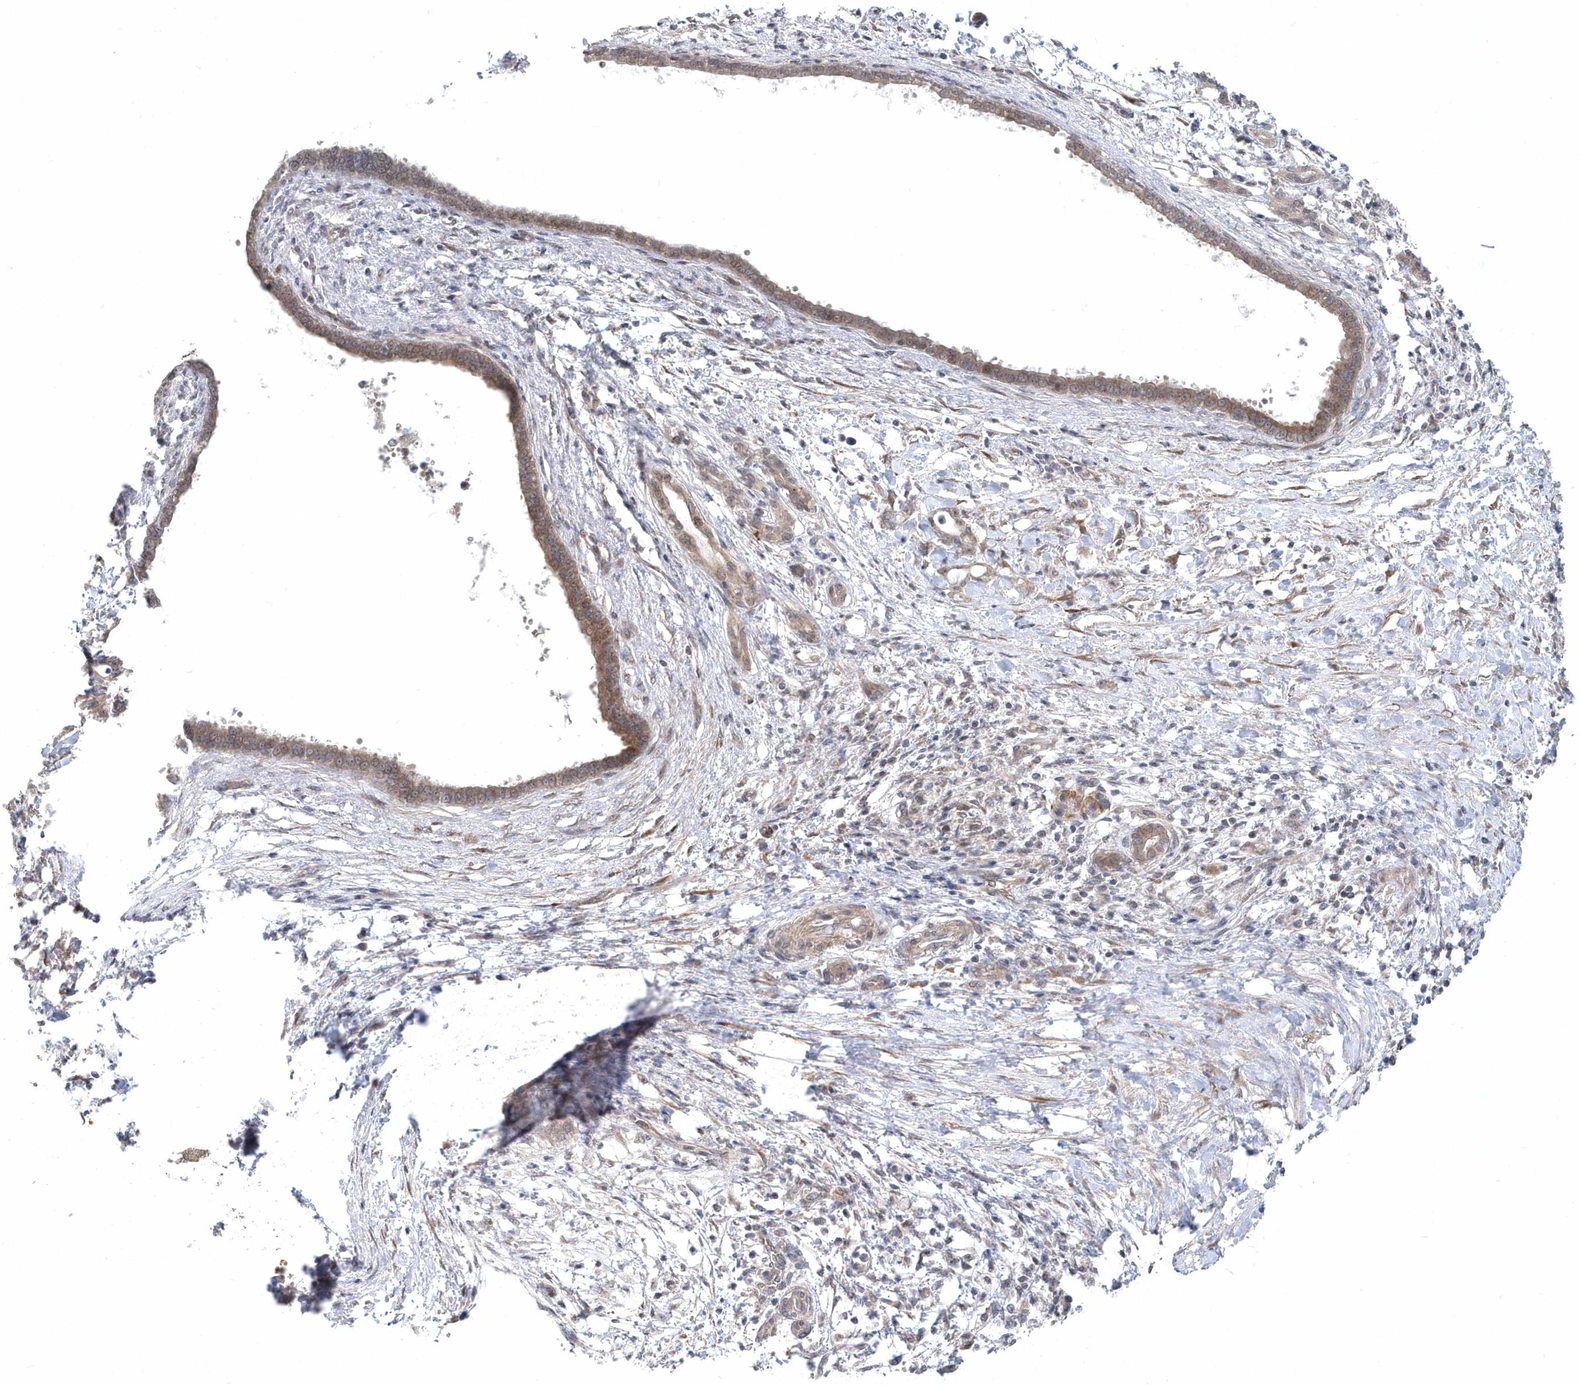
{"staining": {"intensity": "weak", "quantity": ">75%", "location": "cytoplasmic/membranous,nuclear"}, "tissue": "pancreatic cancer", "cell_type": "Tumor cells", "image_type": "cancer", "snomed": [{"axis": "morphology", "description": "Adenocarcinoma, NOS"}, {"axis": "topography", "description": "Pancreas"}], "caption": "IHC (DAB (3,3'-diaminobenzidine)) staining of human pancreatic adenocarcinoma shows weak cytoplasmic/membranous and nuclear protein positivity in about >75% of tumor cells.", "gene": "MXI1", "patient": {"sex": "female", "age": 55}}